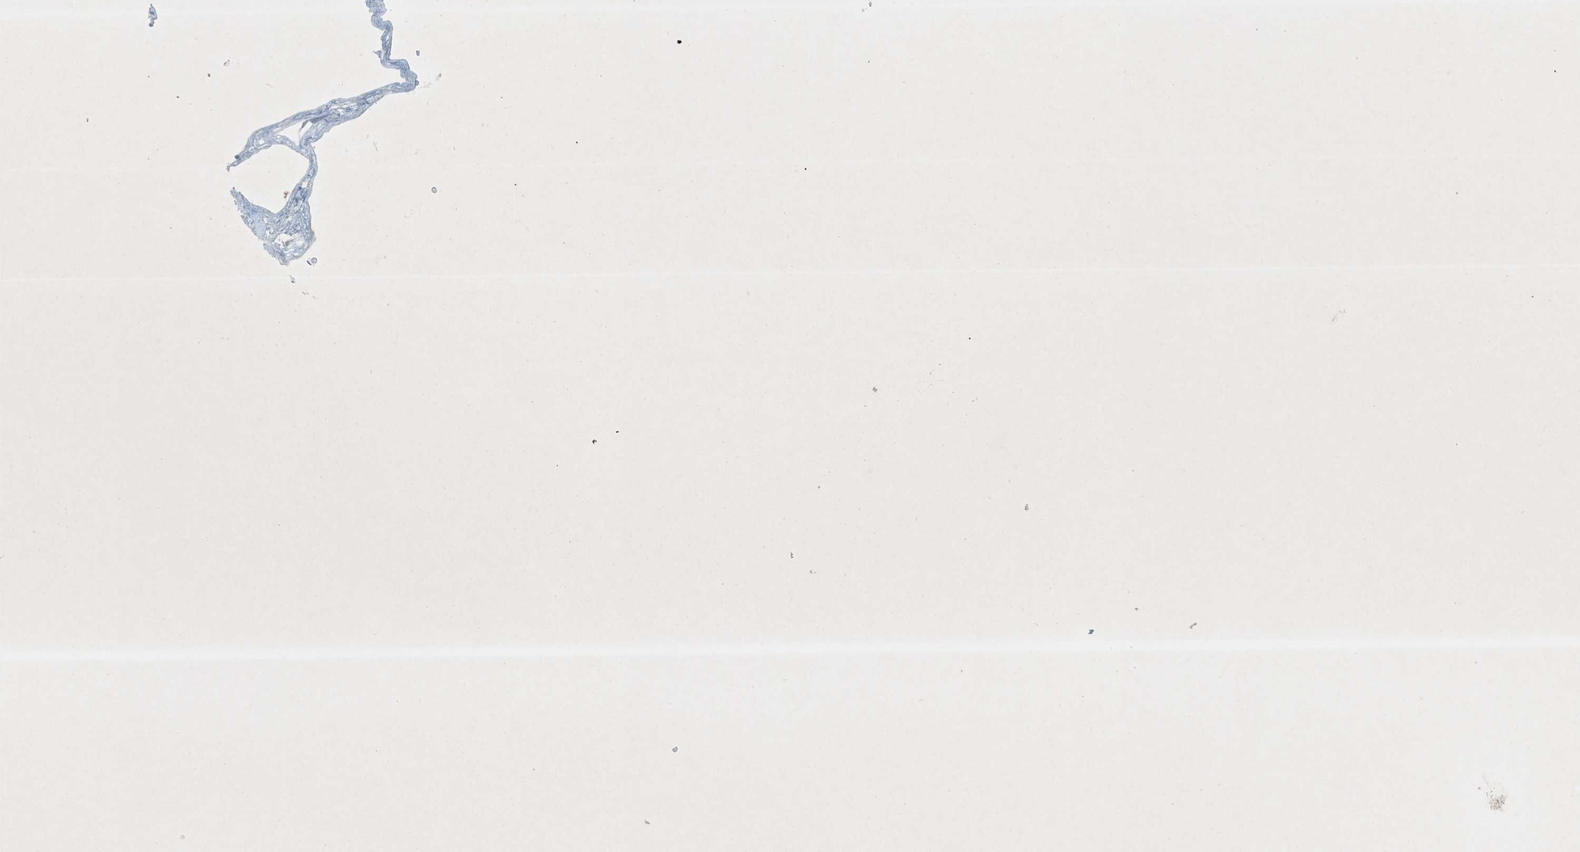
{"staining": {"intensity": "moderate", "quantity": "<25%", "location": "cytoplasmic/membranous"}, "tissue": "gallbladder", "cell_type": "Glandular cells", "image_type": "normal", "snomed": [{"axis": "morphology", "description": "Normal tissue, NOS"}, {"axis": "topography", "description": "Gallbladder"}], "caption": "Immunohistochemical staining of benign human gallbladder exhibits low levels of moderate cytoplasmic/membranous staining in approximately <25% of glandular cells.", "gene": "ZDHHC13", "patient": {"sex": "female", "age": 64}}